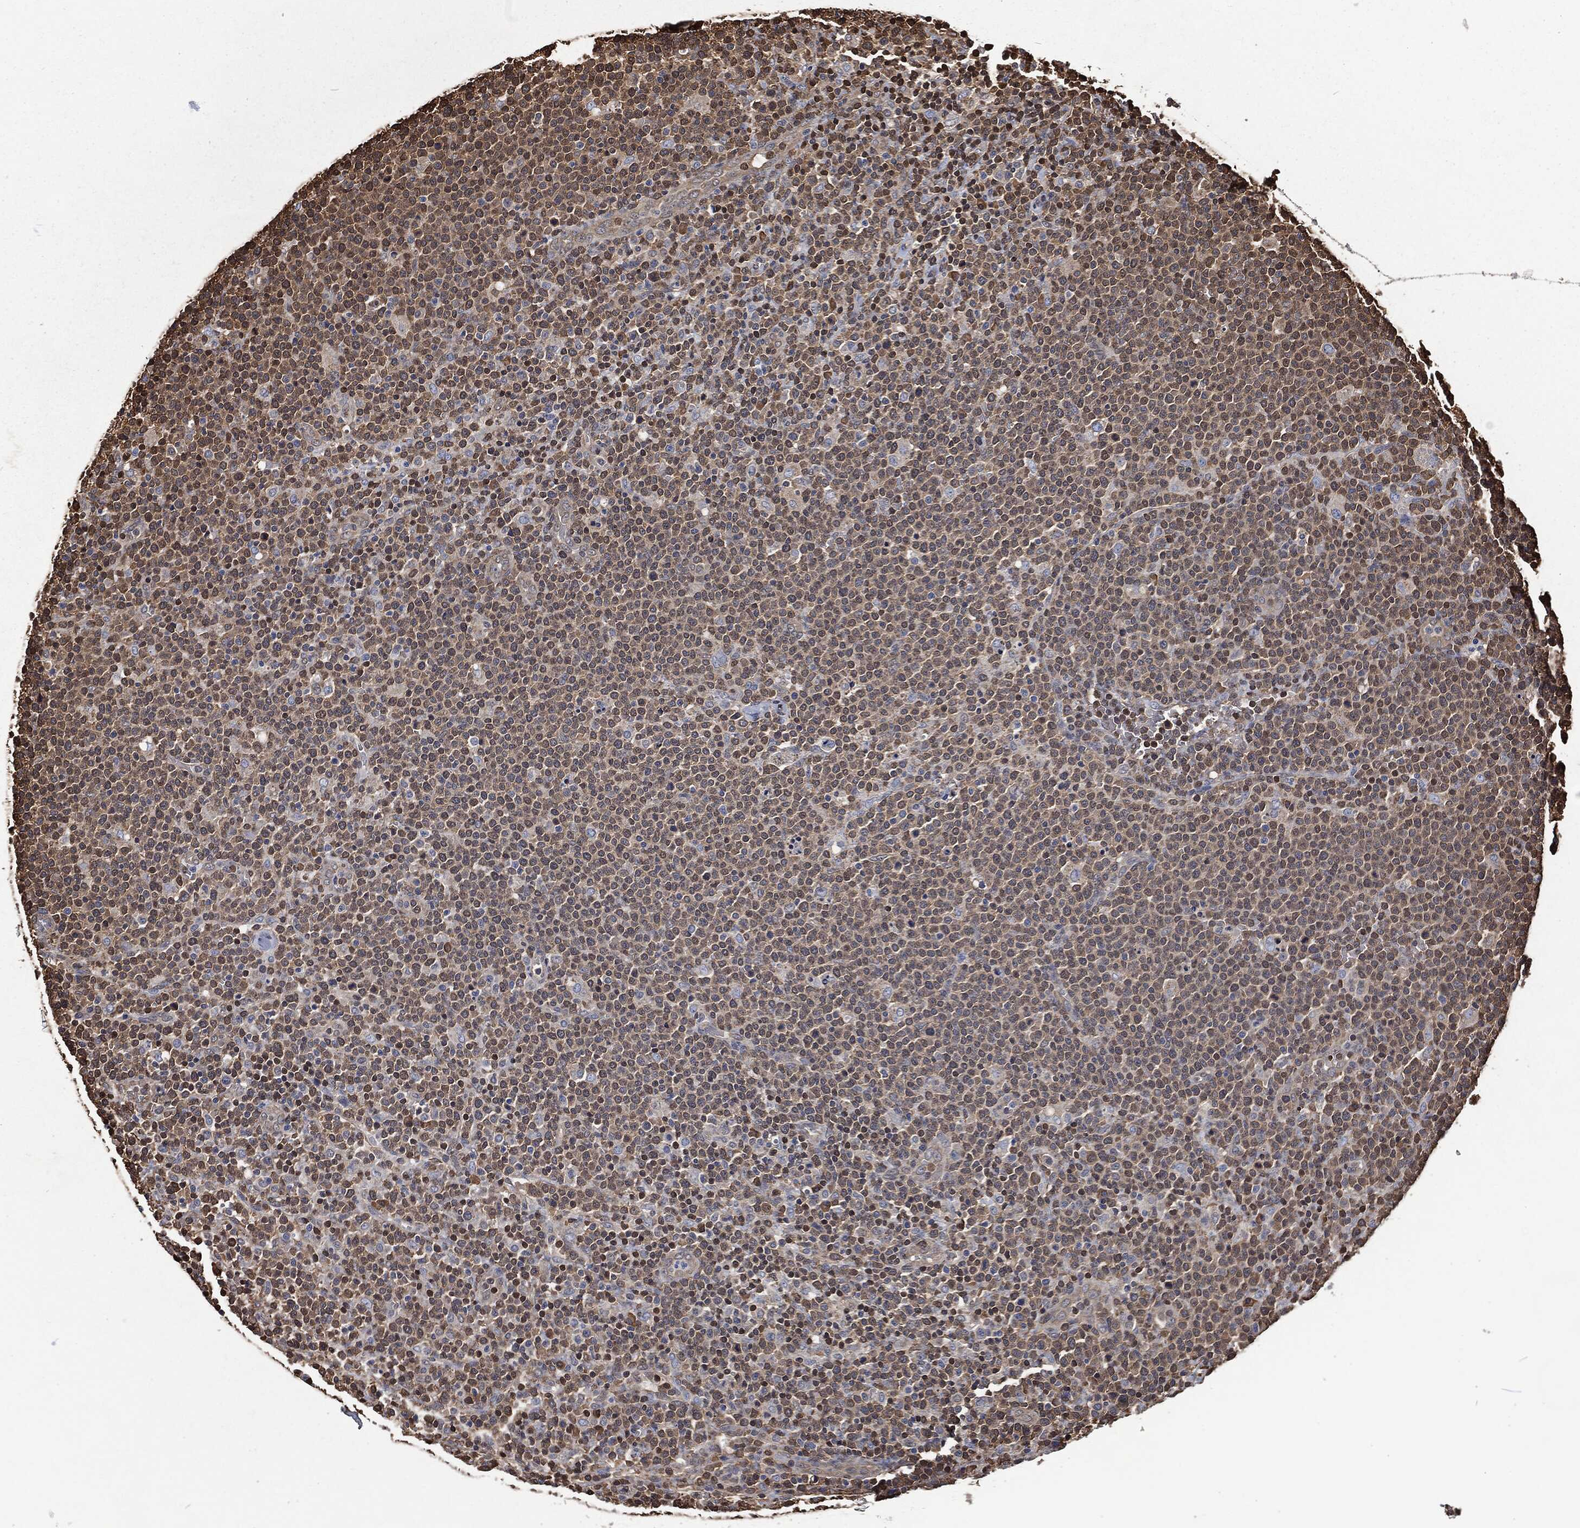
{"staining": {"intensity": "moderate", "quantity": "25%-75%", "location": "cytoplasmic/membranous,nuclear"}, "tissue": "lymphoma", "cell_type": "Tumor cells", "image_type": "cancer", "snomed": [{"axis": "morphology", "description": "Malignant lymphoma, non-Hodgkin's type, High grade"}, {"axis": "topography", "description": "Lymph node"}], "caption": "Protein expression analysis of human high-grade malignant lymphoma, non-Hodgkin's type reveals moderate cytoplasmic/membranous and nuclear expression in about 25%-75% of tumor cells.", "gene": "PRDX4", "patient": {"sex": "male", "age": 61}}